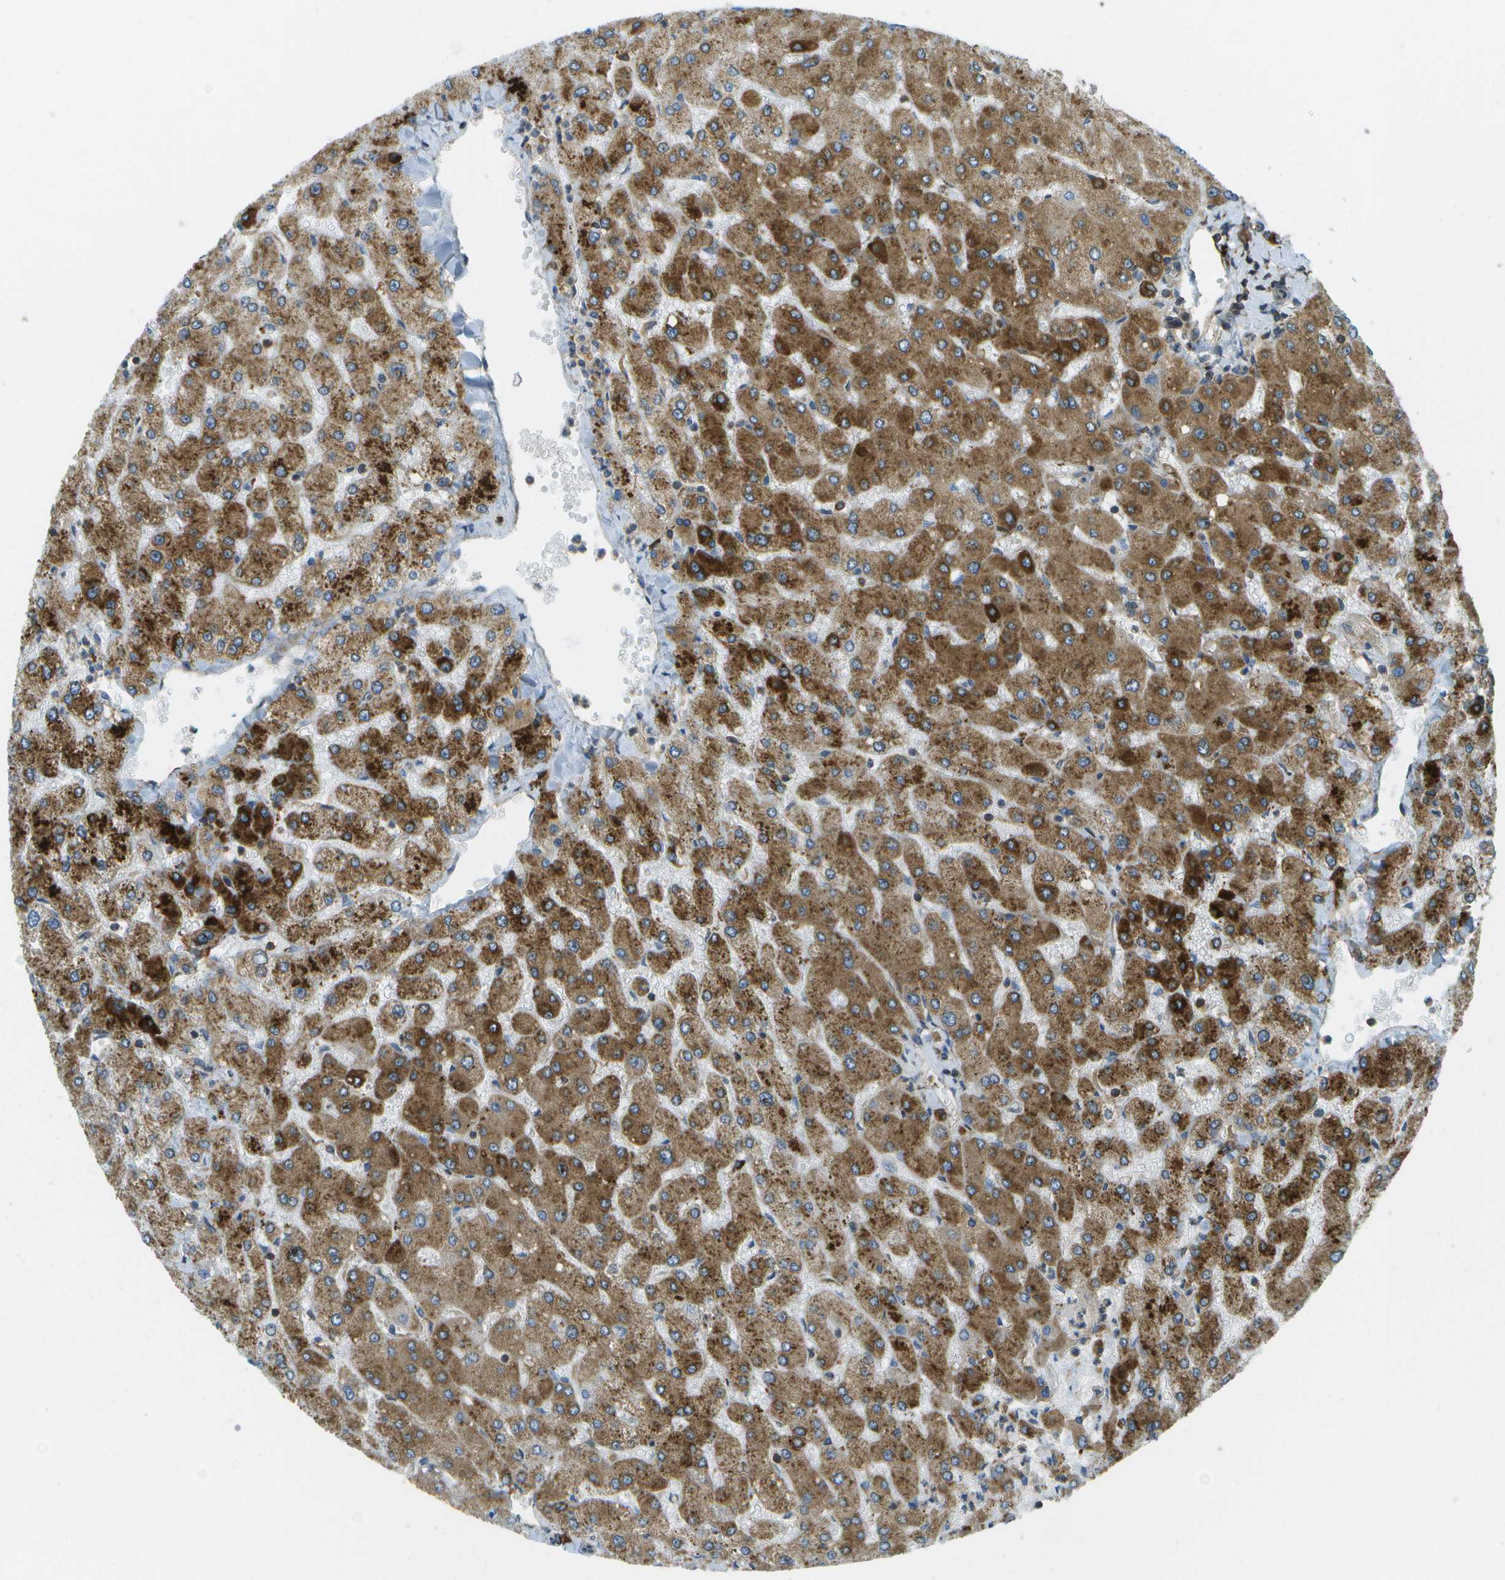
{"staining": {"intensity": "moderate", "quantity": ">75%", "location": "cytoplasmic/membranous"}, "tissue": "liver", "cell_type": "Cholangiocytes", "image_type": "normal", "snomed": [{"axis": "morphology", "description": "Normal tissue, NOS"}, {"axis": "topography", "description": "Liver"}], "caption": "The immunohistochemical stain highlights moderate cytoplasmic/membranous expression in cholangiocytes of benign liver. (Stains: DAB in brown, nuclei in blue, Microscopy: brightfield microscopy at high magnification).", "gene": "TMTC1", "patient": {"sex": "male", "age": 55}}